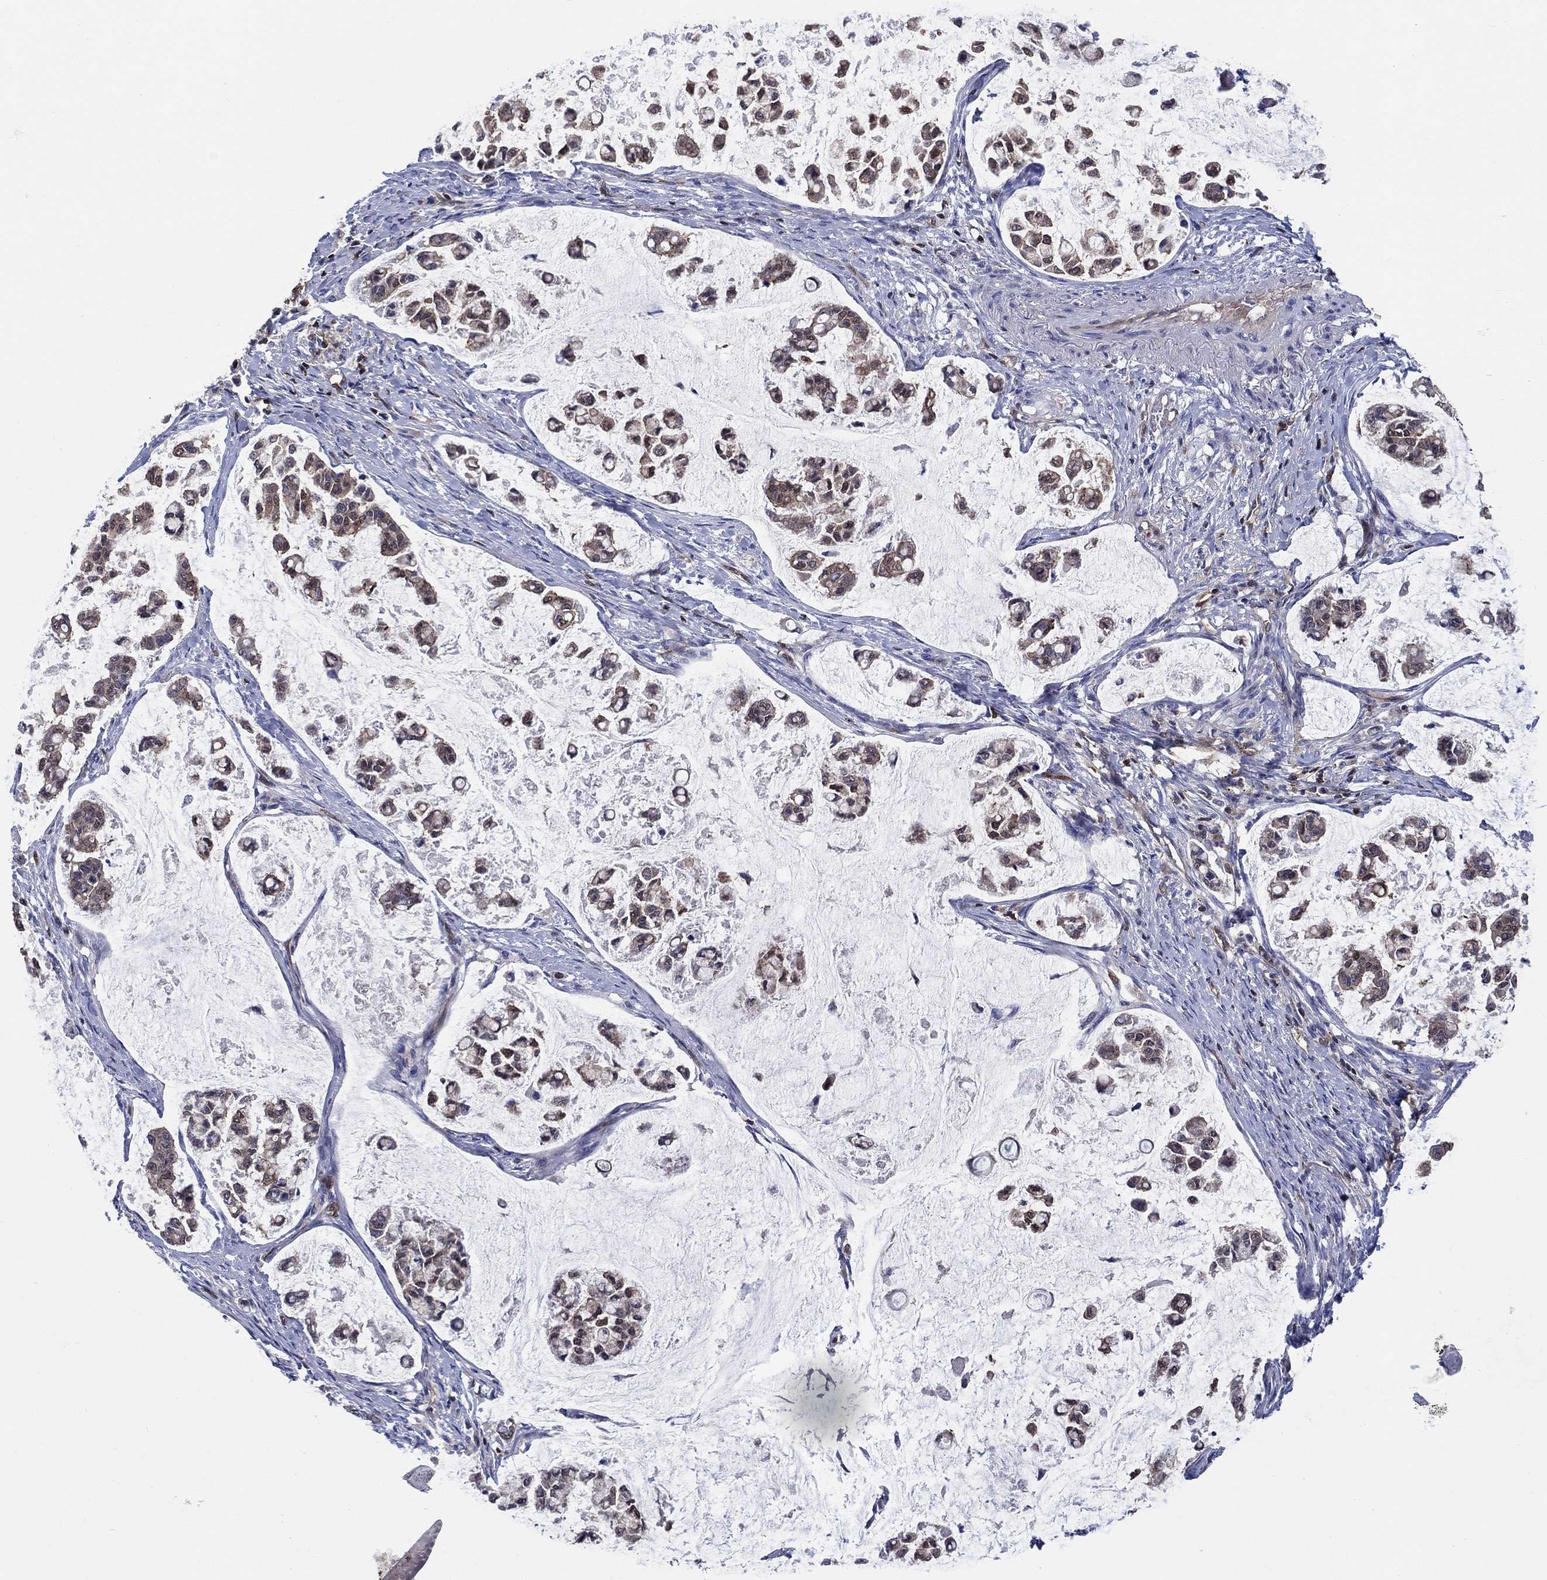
{"staining": {"intensity": "weak", "quantity": ">75%", "location": "cytoplasmic/membranous"}, "tissue": "stomach cancer", "cell_type": "Tumor cells", "image_type": "cancer", "snomed": [{"axis": "morphology", "description": "Adenocarcinoma, NOS"}, {"axis": "topography", "description": "Stomach"}], "caption": "Stomach adenocarcinoma stained for a protein (brown) displays weak cytoplasmic/membranous positive expression in approximately >75% of tumor cells.", "gene": "AGFG2", "patient": {"sex": "male", "age": 82}}